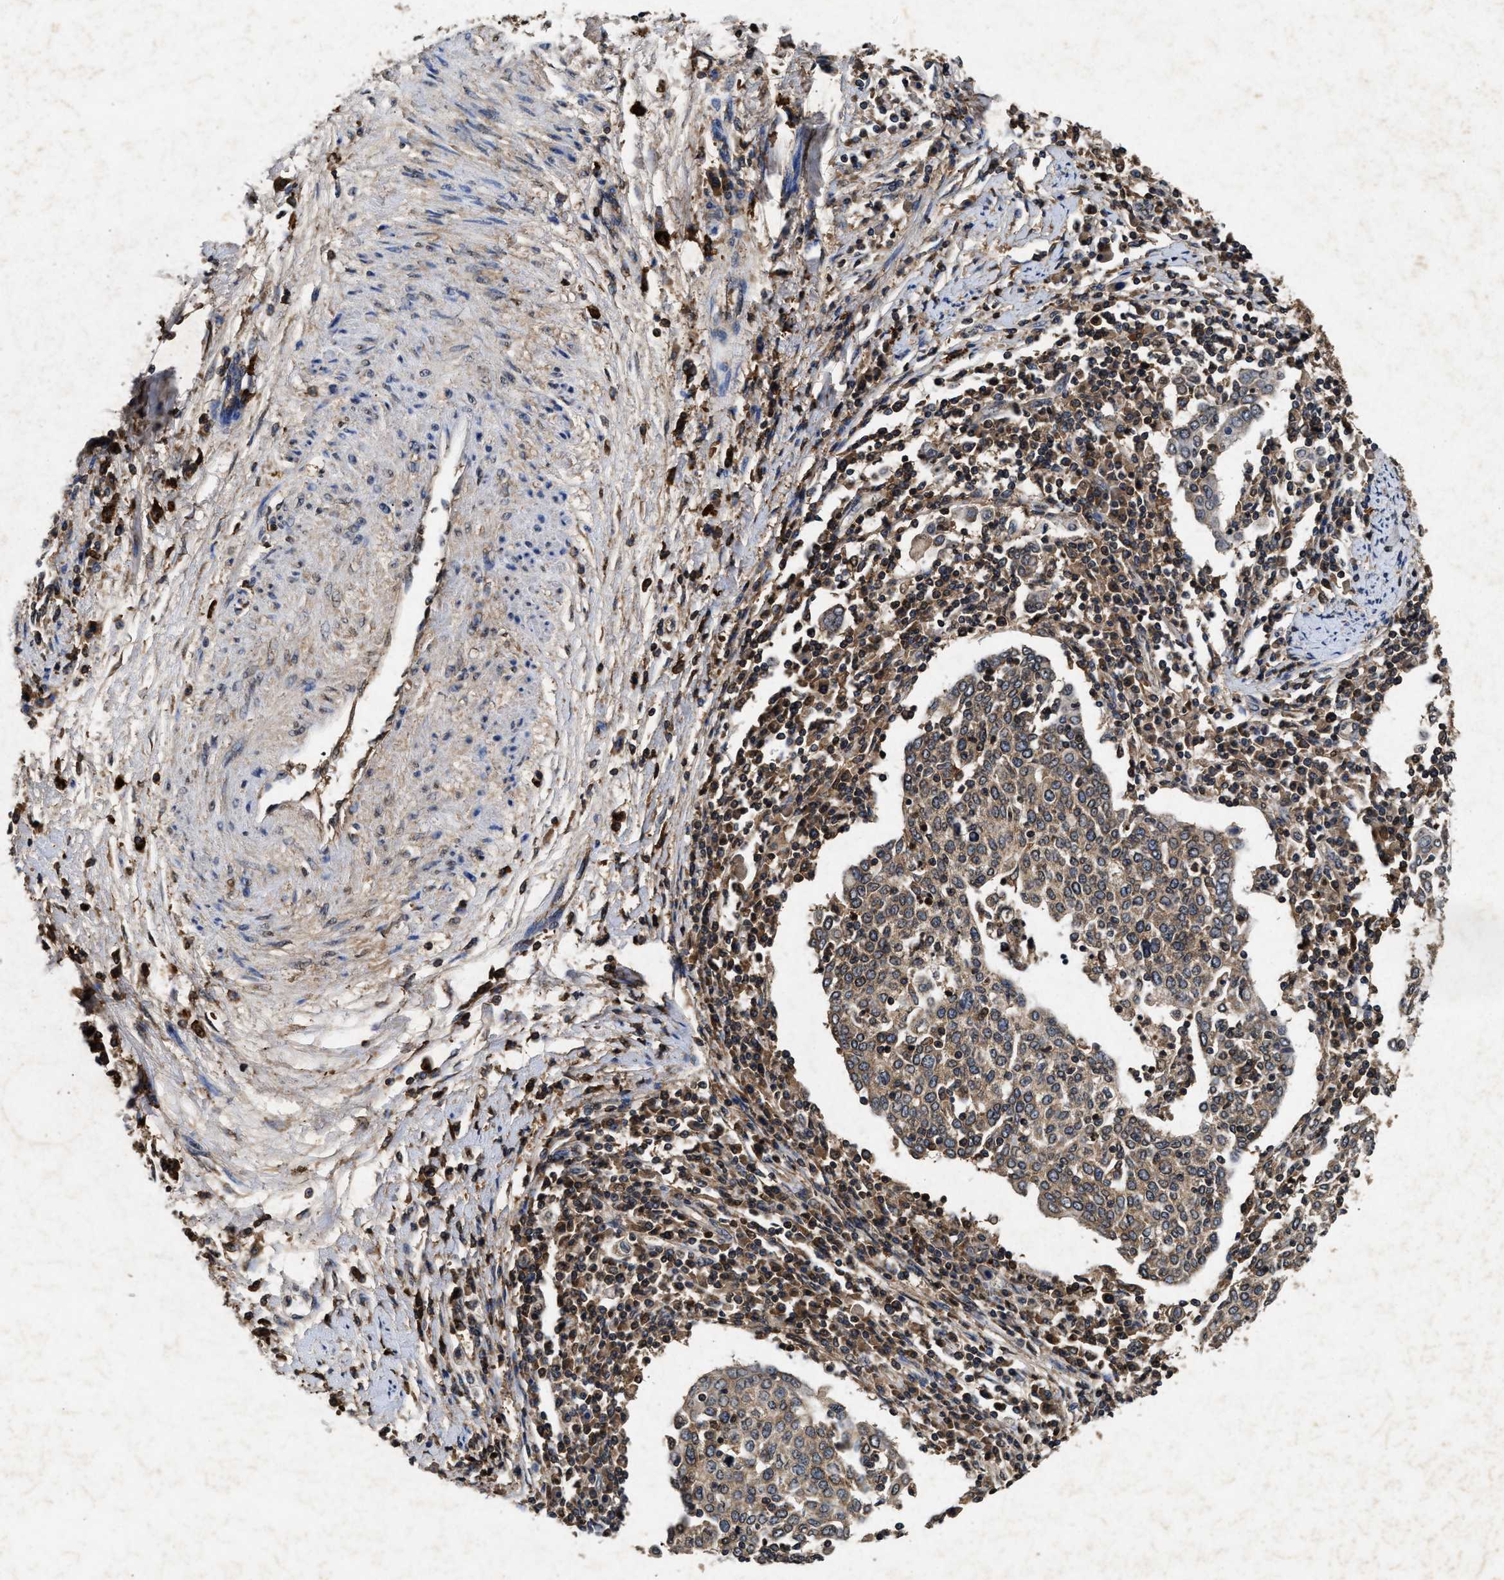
{"staining": {"intensity": "moderate", "quantity": ">75%", "location": "cytoplasmic/membranous"}, "tissue": "cervical cancer", "cell_type": "Tumor cells", "image_type": "cancer", "snomed": [{"axis": "morphology", "description": "Squamous cell carcinoma, NOS"}, {"axis": "topography", "description": "Cervix"}], "caption": "Immunohistochemistry image of human squamous cell carcinoma (cervical) stained for a protein (brown), which demonstrates medium levels of moderate cytoplasmic/membranous expression in about >75% of tumor cells.", "gene": "PDAP1", "patient": {"sex": "female", "age": 40}}